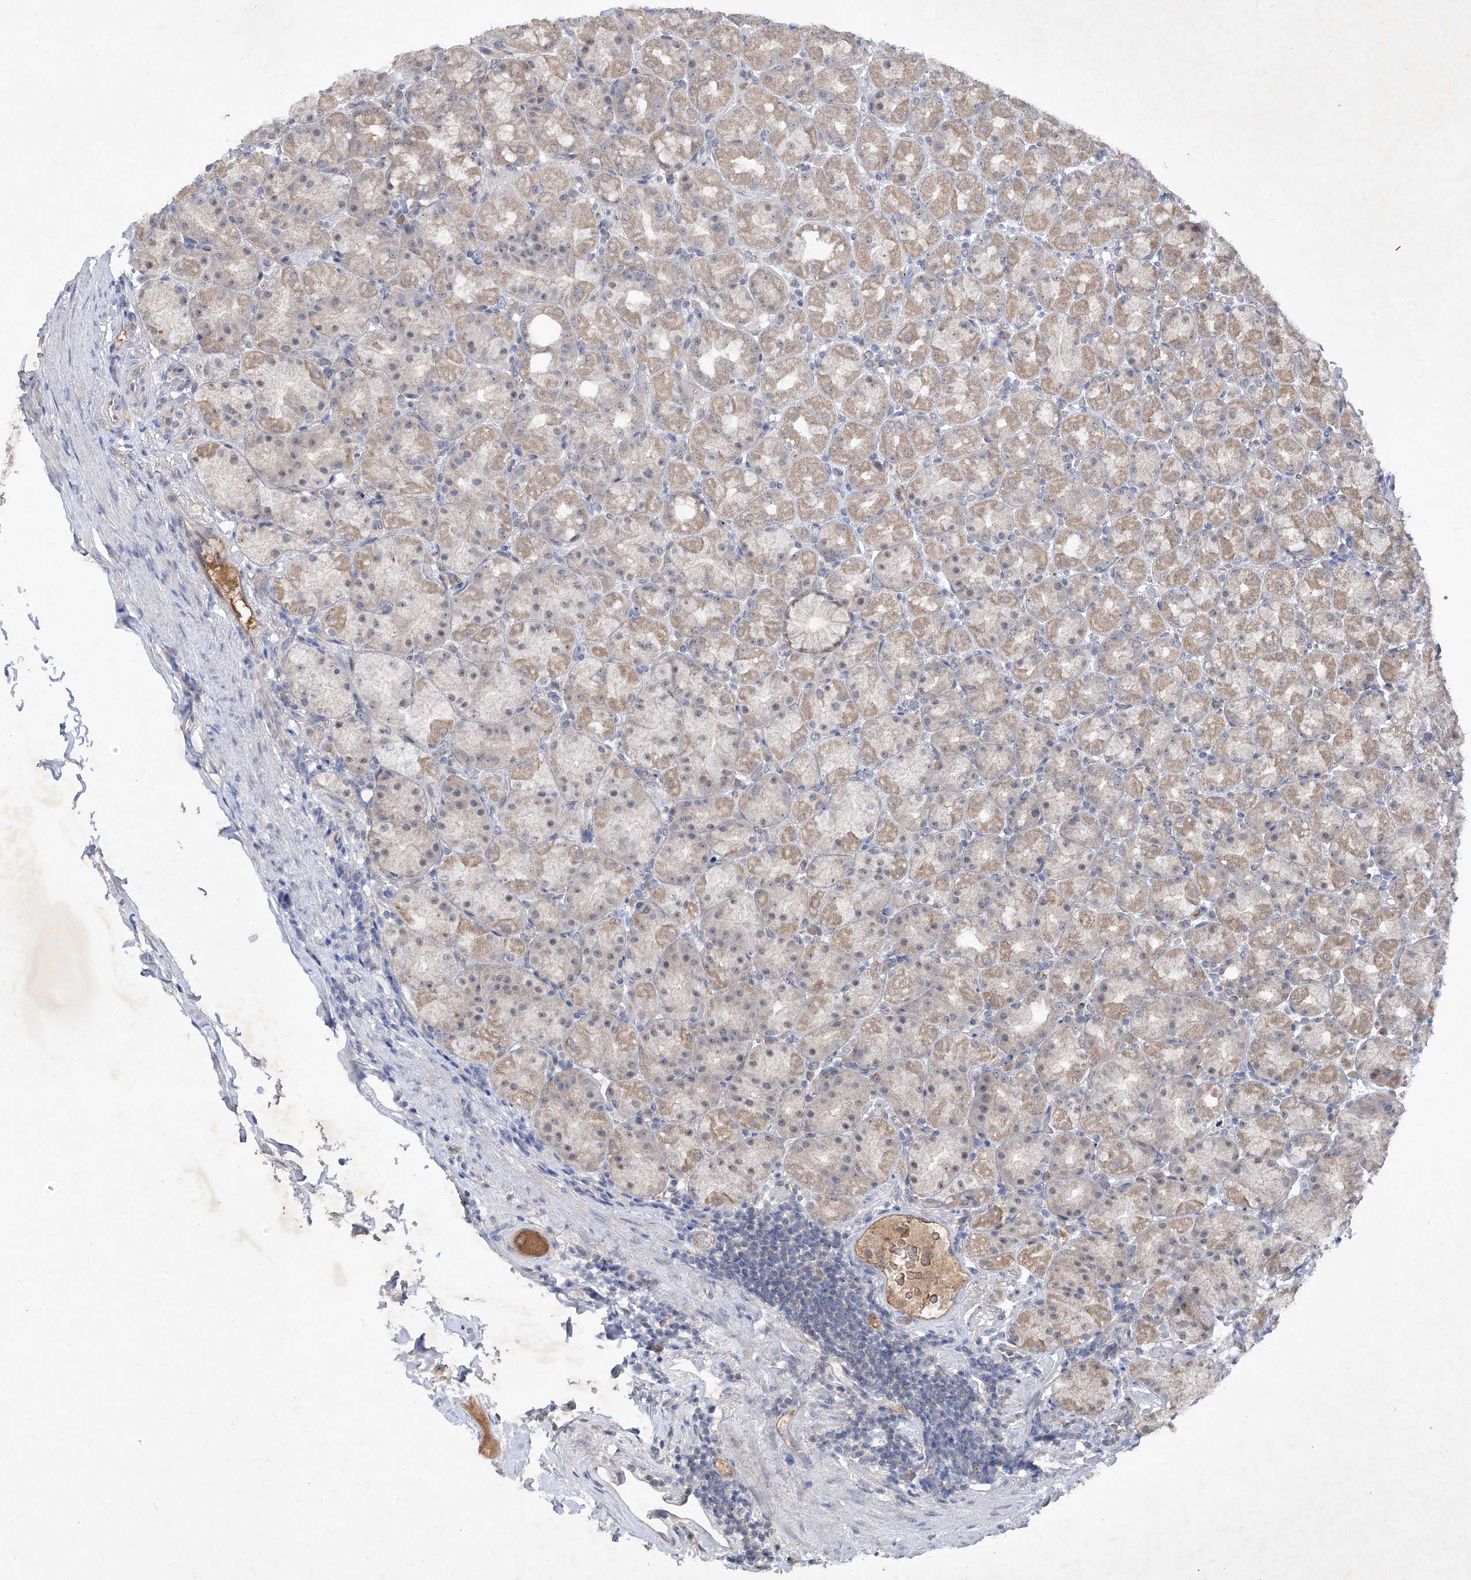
{"staining": {"intensity": "weak", "quantity": "25%-75%", "location": "cytoplasmic/membranous,nuclear"}, "tissue": "stomach", "cell_type": "Glandular cells", "image_type": "normal", "snomed": [{"axis": "morphology", "description": "Normal tissue, NOS"}, {"axis": "topography", "description": "Stomach, upper"}], "caption": "Immunohistochemistry photomicrograph of unremarkable stomach: human stomach stained using immunohistochemistry (IHC) exhibits low levels of weak protein expression localized specifically in the cytoplasmic/membranous,nuclear of glandular cells, appearing as a cytoplasmic/membranous,nuclear brown color.", "gene": "FAM135A", "patient": {"sex": "male", "age": 68}}